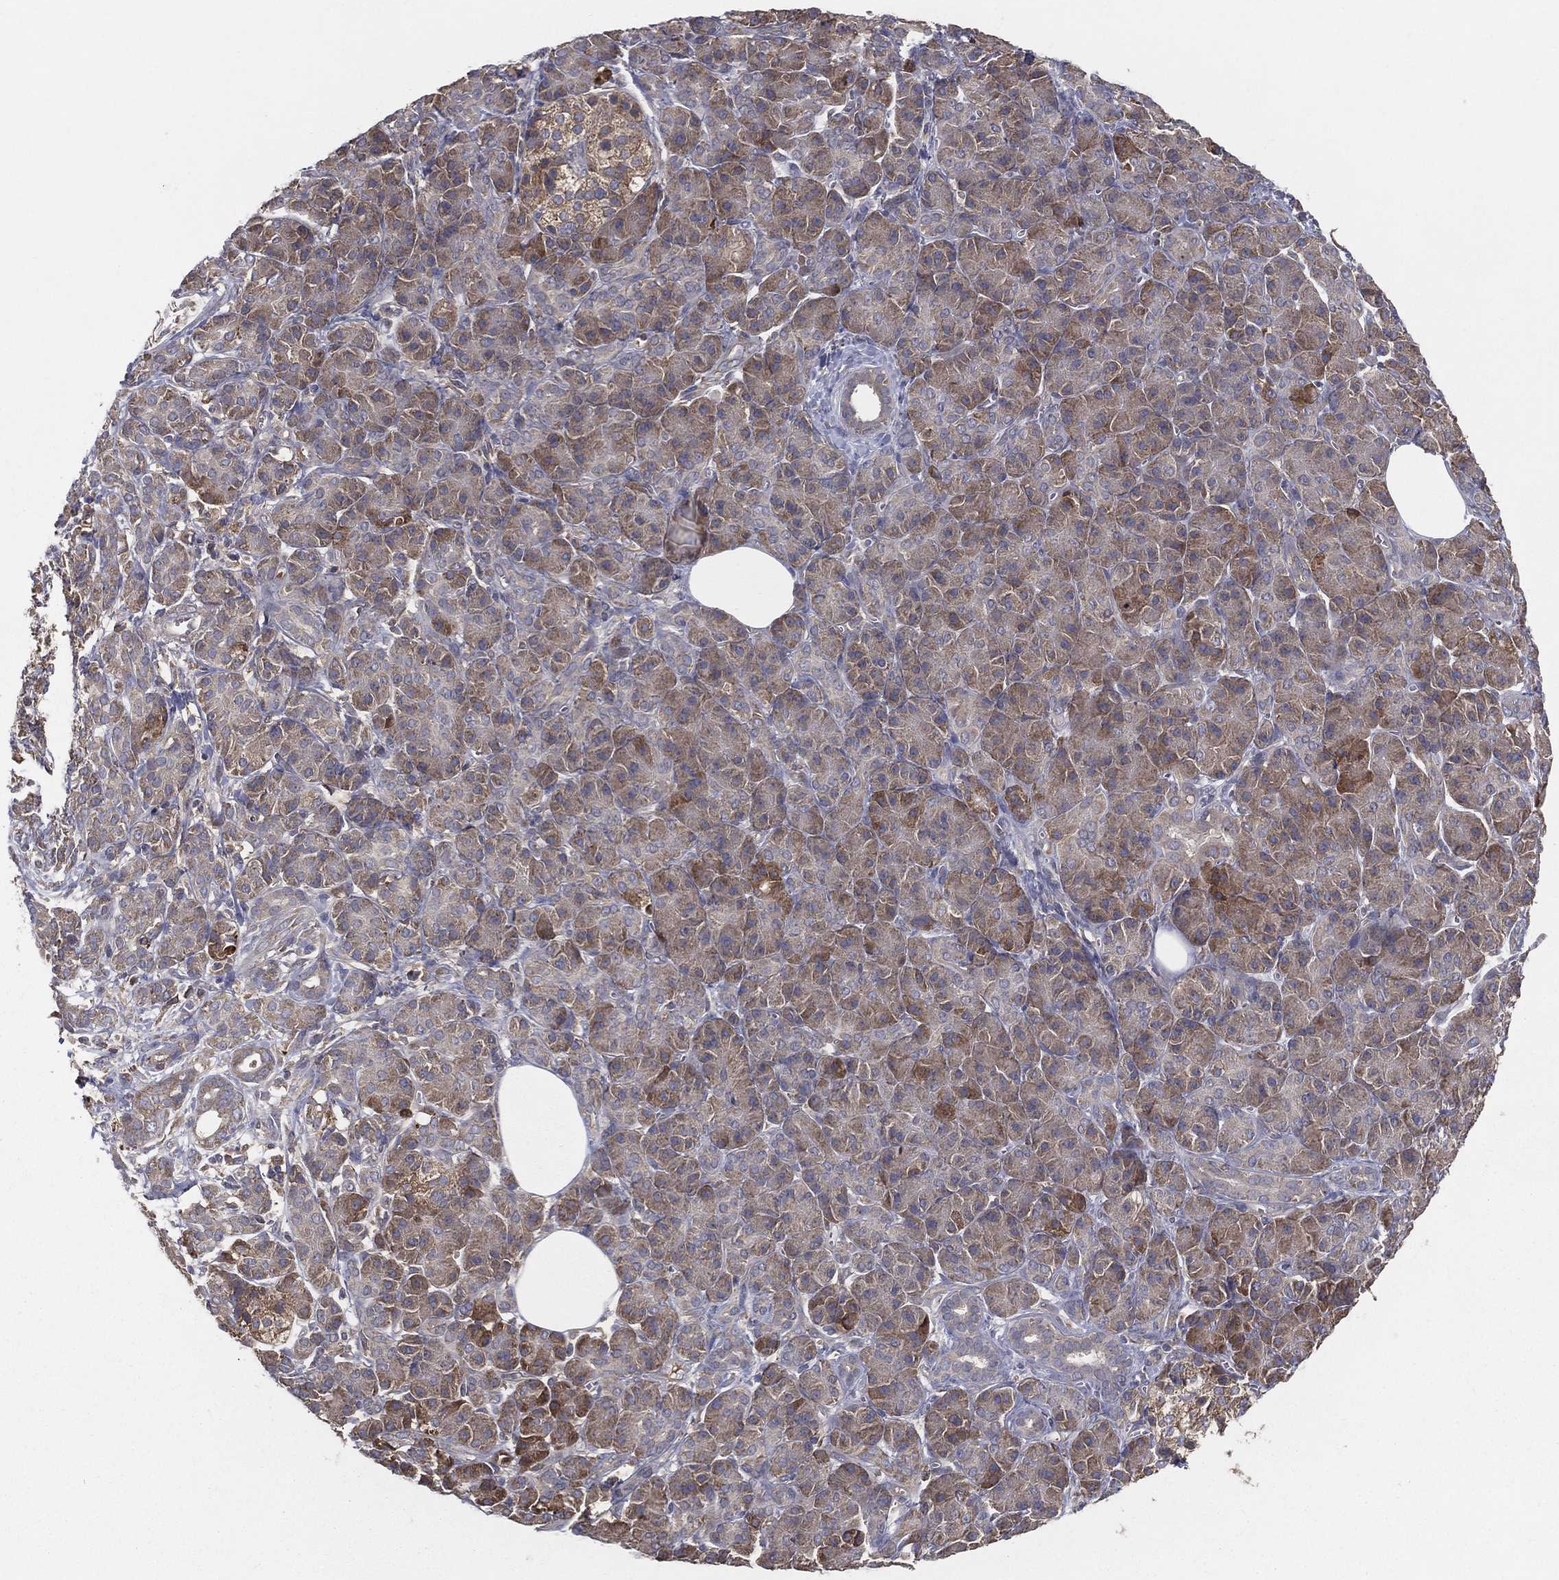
{"staining": {"intensity": "moderate", "quantity": "<25%", "location": "cytoplasmic/membranous"}, "tissue": "pancreatic cancer", "cell_type": "Tumor cells", "image_type": "cancer", "snomed": [{"axis": "morphology", "description": "Adenocarcinoma, NOS"}, {"axis": "topography", "description": "Pancreas"}], "caption": "DAB (3,3'-diaminobenzidine) immunohistochemical staining of human pancreatic cancer reveals moderate cytoplasmic/membranous protein expression in approximately <25% of tumor cells. (brown staining indicates protein expression, while blue staining denotes nuclei).", "gene": "MT-ND1", "patient": {"sex": "male", "age": 61}}